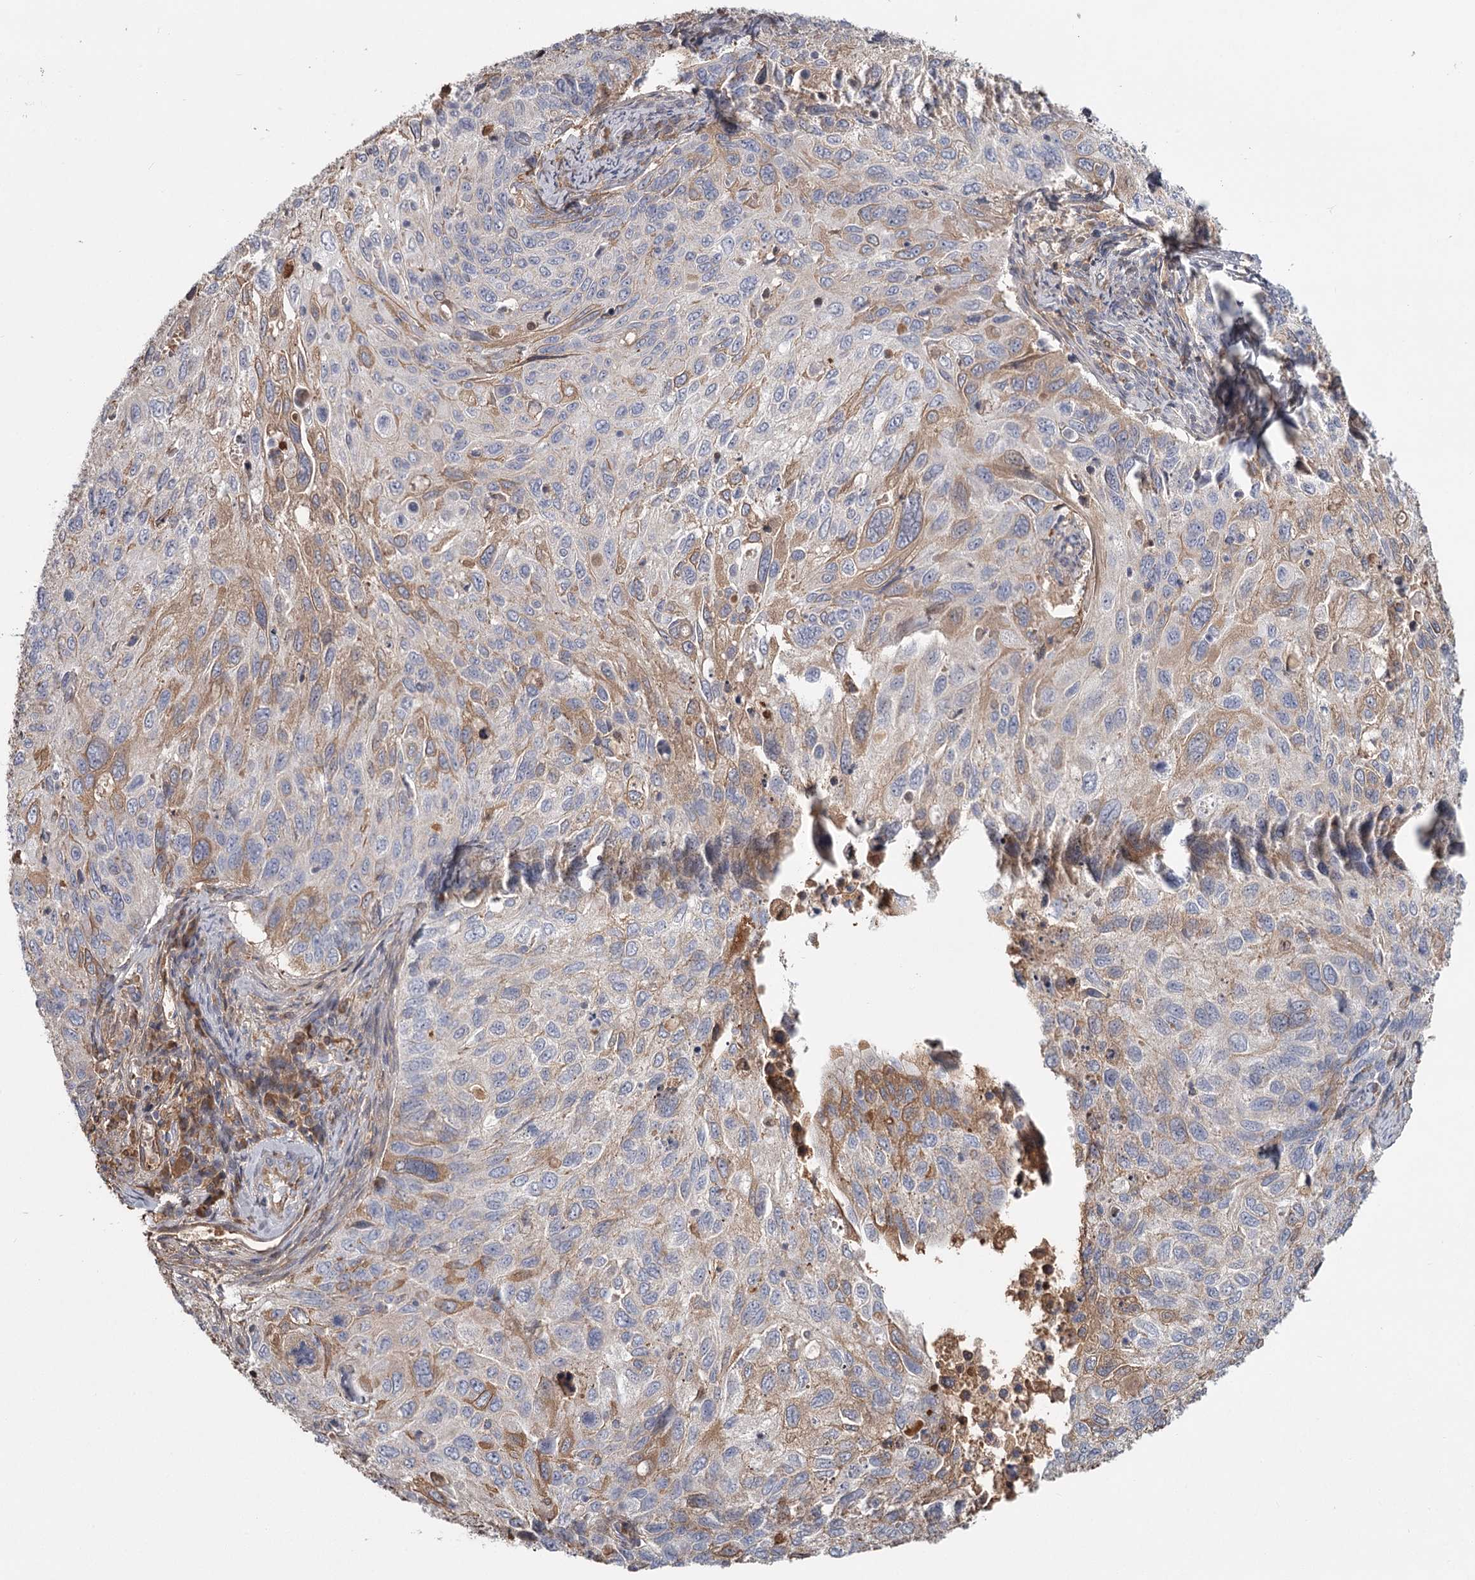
{"staining": {"intensity": "moderate", "quantity": "<25%", "location": "cytoplasmic/membranous"}, "tissue": "cervical cancer", "cell_type": "Tumor cells", "image_type": "cancer", "snomed": [{"axis": "morphology", "description": "Squamous cell carcinoma, NOS"}, {"axis": "topography", "description": "Cervix"}], "caption": "Moderate cytoplasmic/membranous expression is appreciated in about <25% of tumor cells in cervical squamous cell carcinoma. The protein is stained brown, and the nuclei are stained in blue (DAB IHC with brightfield microscopy, high magnification).", "gene": "DHRS9", "patient": {"sex": "female", "age": 70}}